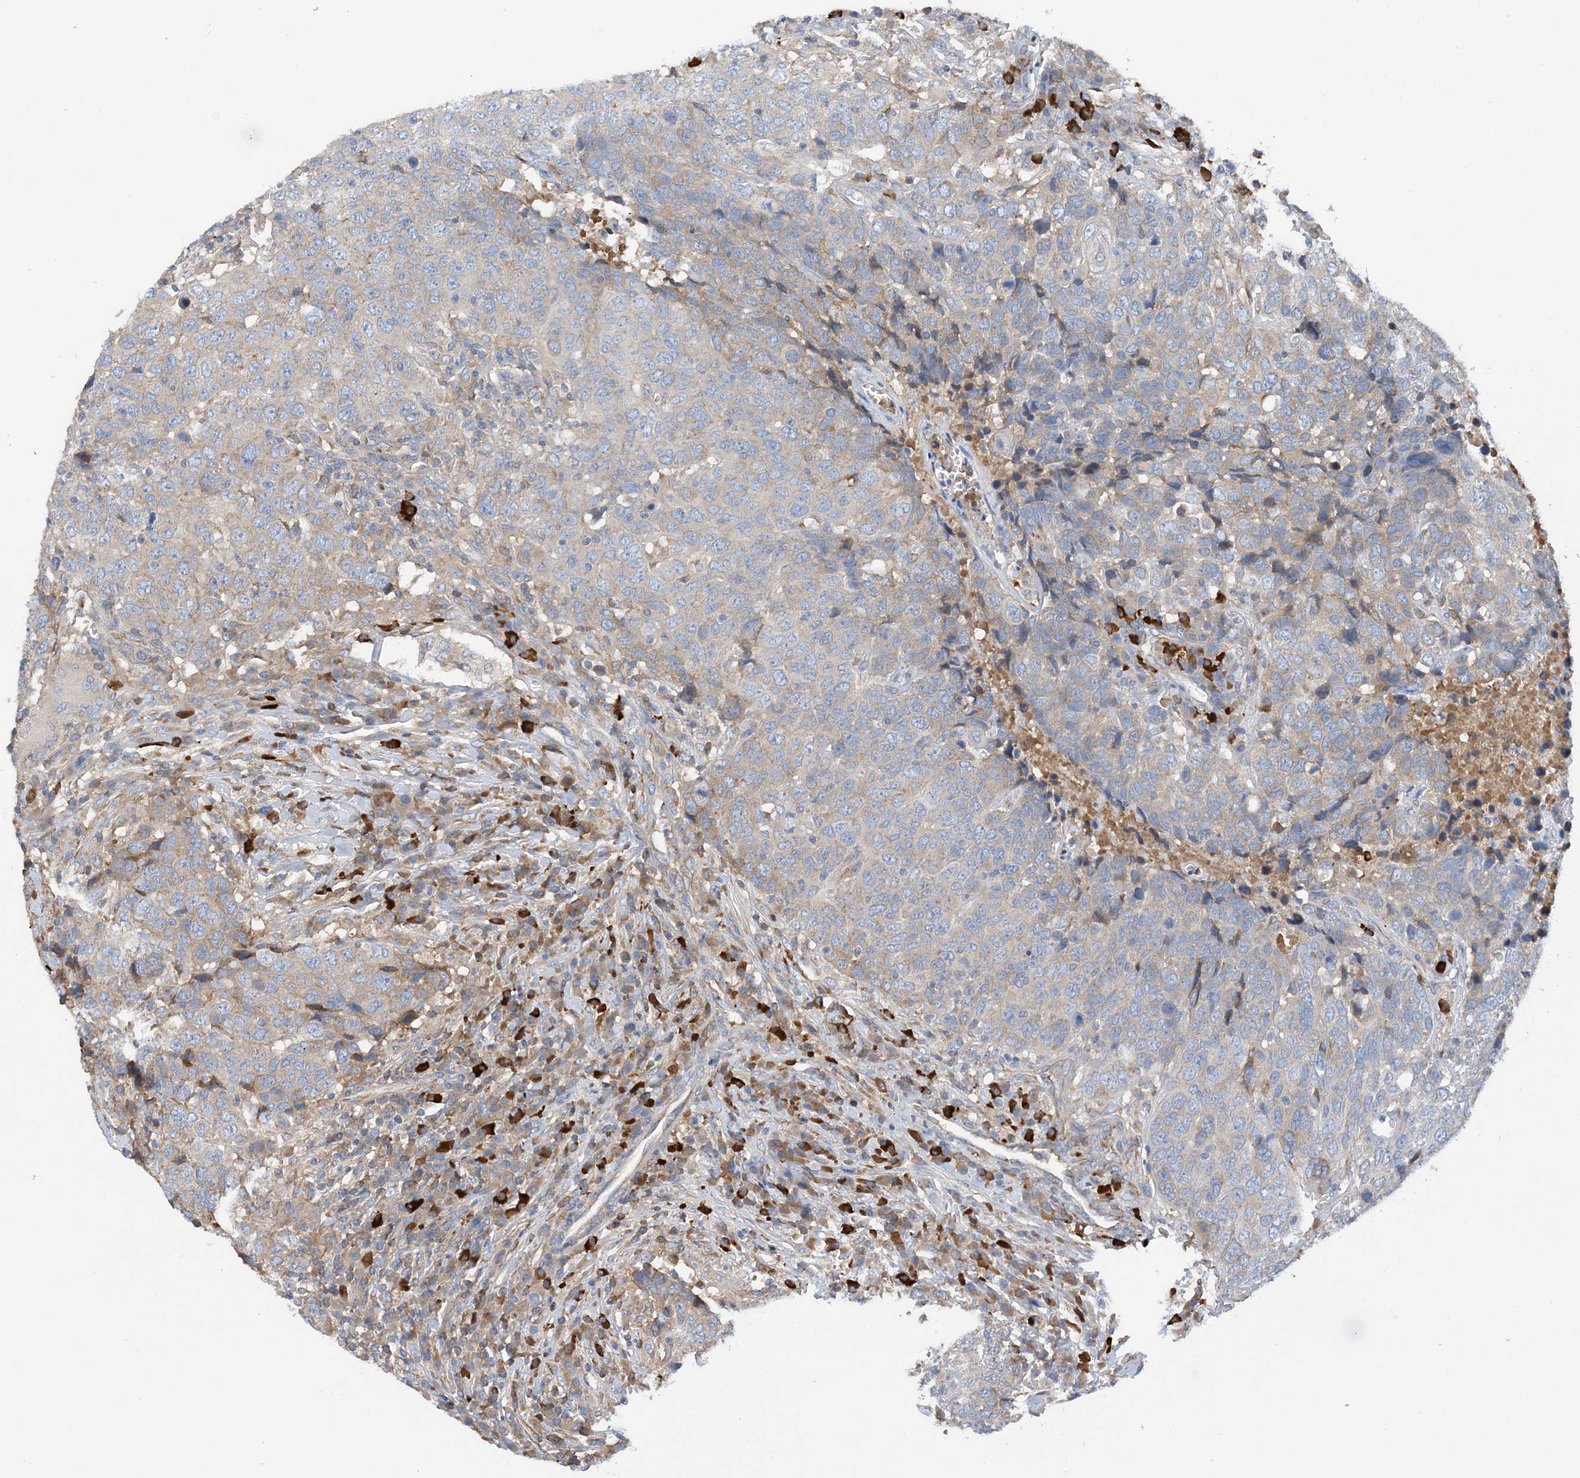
{"staining": {"intensity": "weak", "quantity": "25%-75%", "location": "cytoplasmic/membranous"}, "tissue": "head and neck cancer", "cell_type": "Tumor cells", "image_type": "cancer", "snomed": [{"axis": "morphology", "description": "Squamous cell carcinoma, NOS"}, {"axis": "topography", "description": "Head-Neck"}], "caption": "Immunohistochemical staining of head and neck cancer exhibits low levels of weak cytoplasmic/membranous staining in about 25%-75% of tumor cells.", "gene": "SLC5A11", "patient": {"sex": "male", "age": 66}}